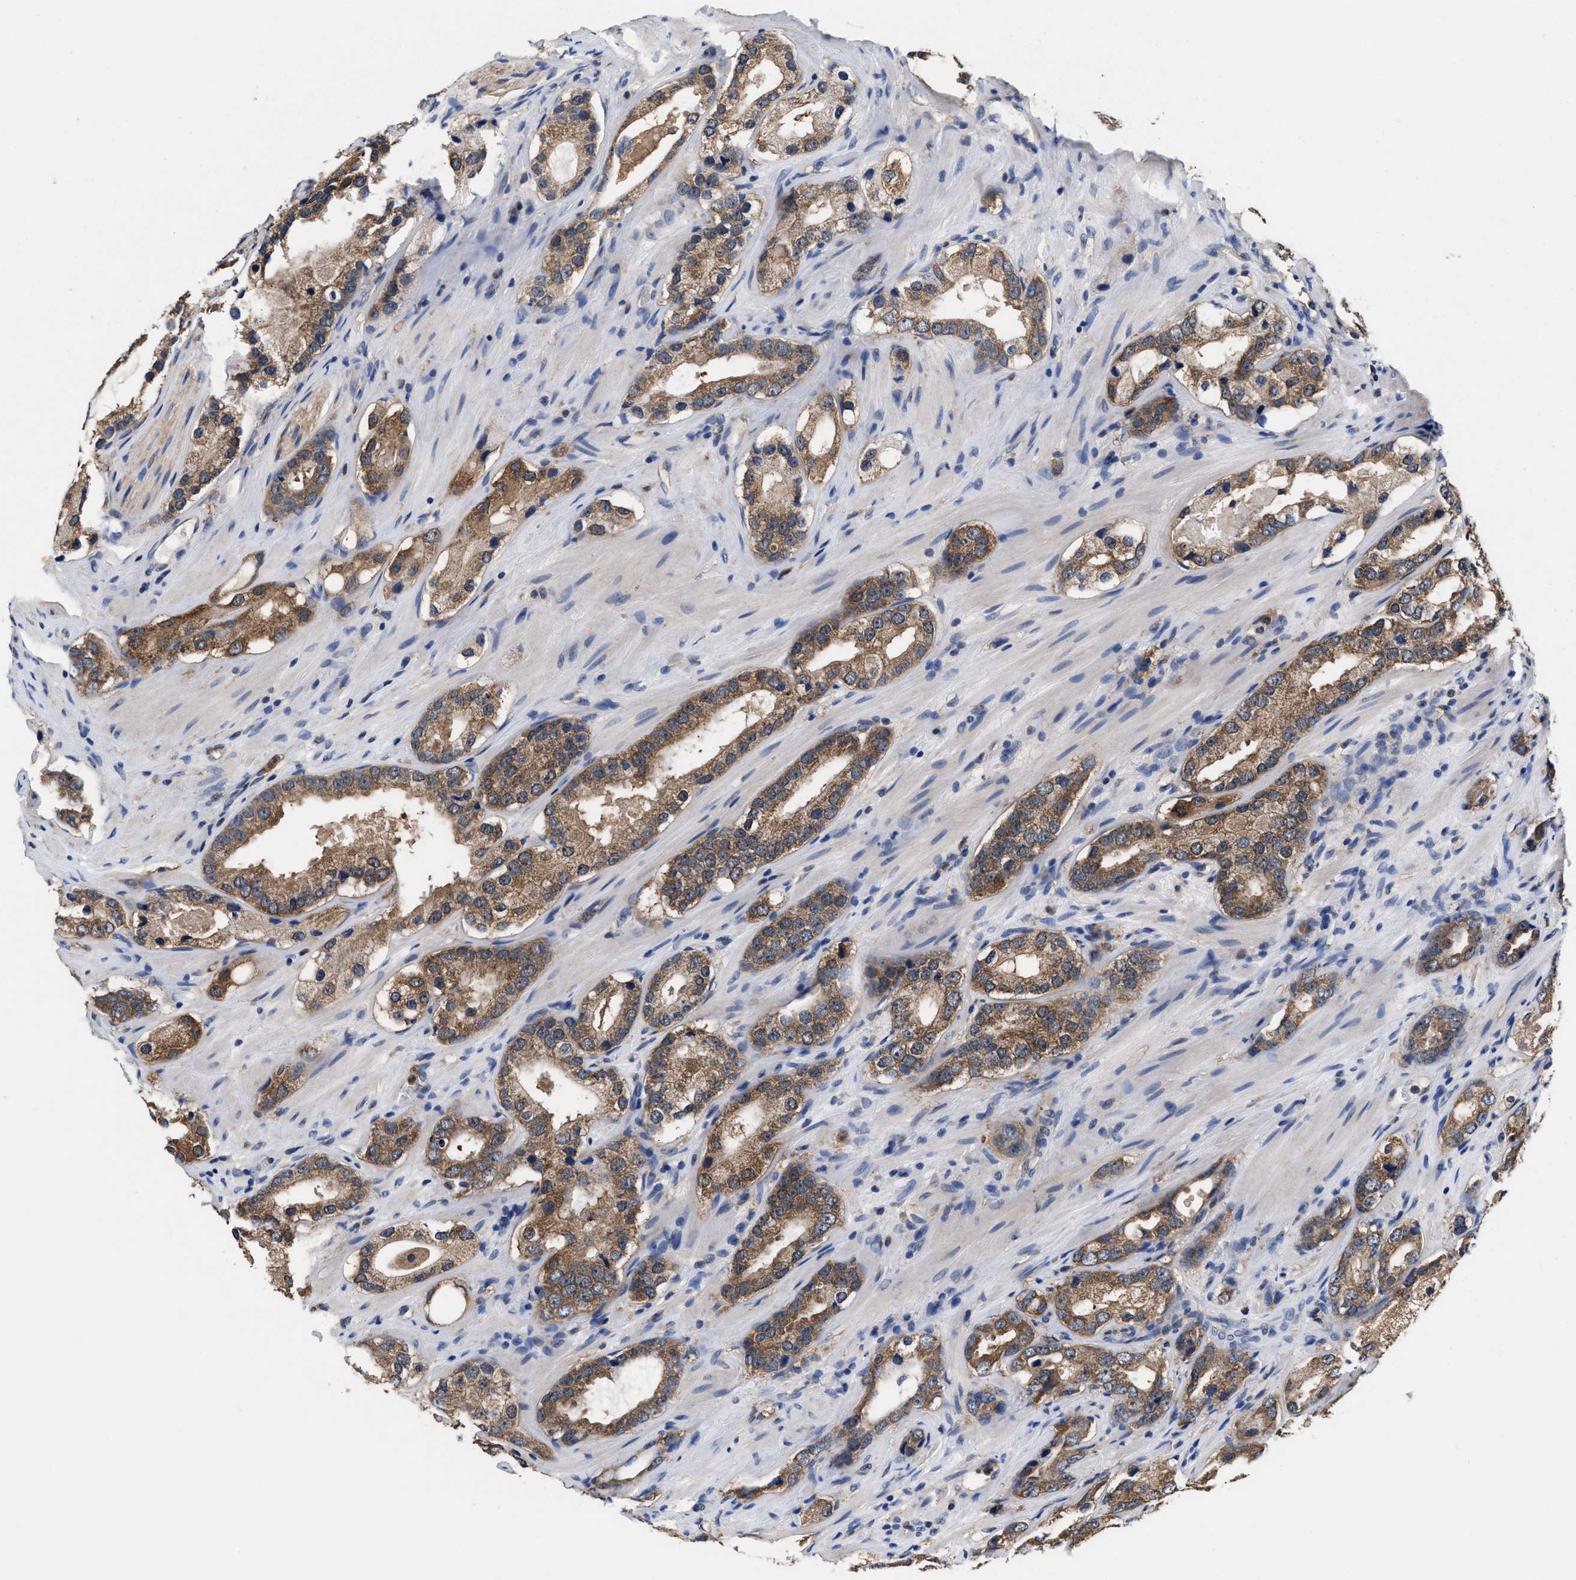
{"staining": {"intensity": "moderate", "quantity": ">75%", "location": "cytoplasmic/membranous"}, "tissue": "prostate cancer", "cell_type": "Tumor cells", "image_type": "cancer", "snomed": [{"axis": "morphology", "description": "Adenocarcinoma, High grade"}, {"axis": "topography", "description": "Prostate"}], "caption": "IHC staining of prostate cancer, which displays medium levels of moderate cytoplasmic/membranous expression in approximately >75% of tumor cells indicating moderate cytoplasmic/membranous protein positivity. The staining was performed using DAB (3,3'-diaminobenzidine) (brown) for protein detection and nuclei were counterstained in hematoxylin (blue).", "gene": "ACLY", "patient": {"sex": "male", "age": 63}}